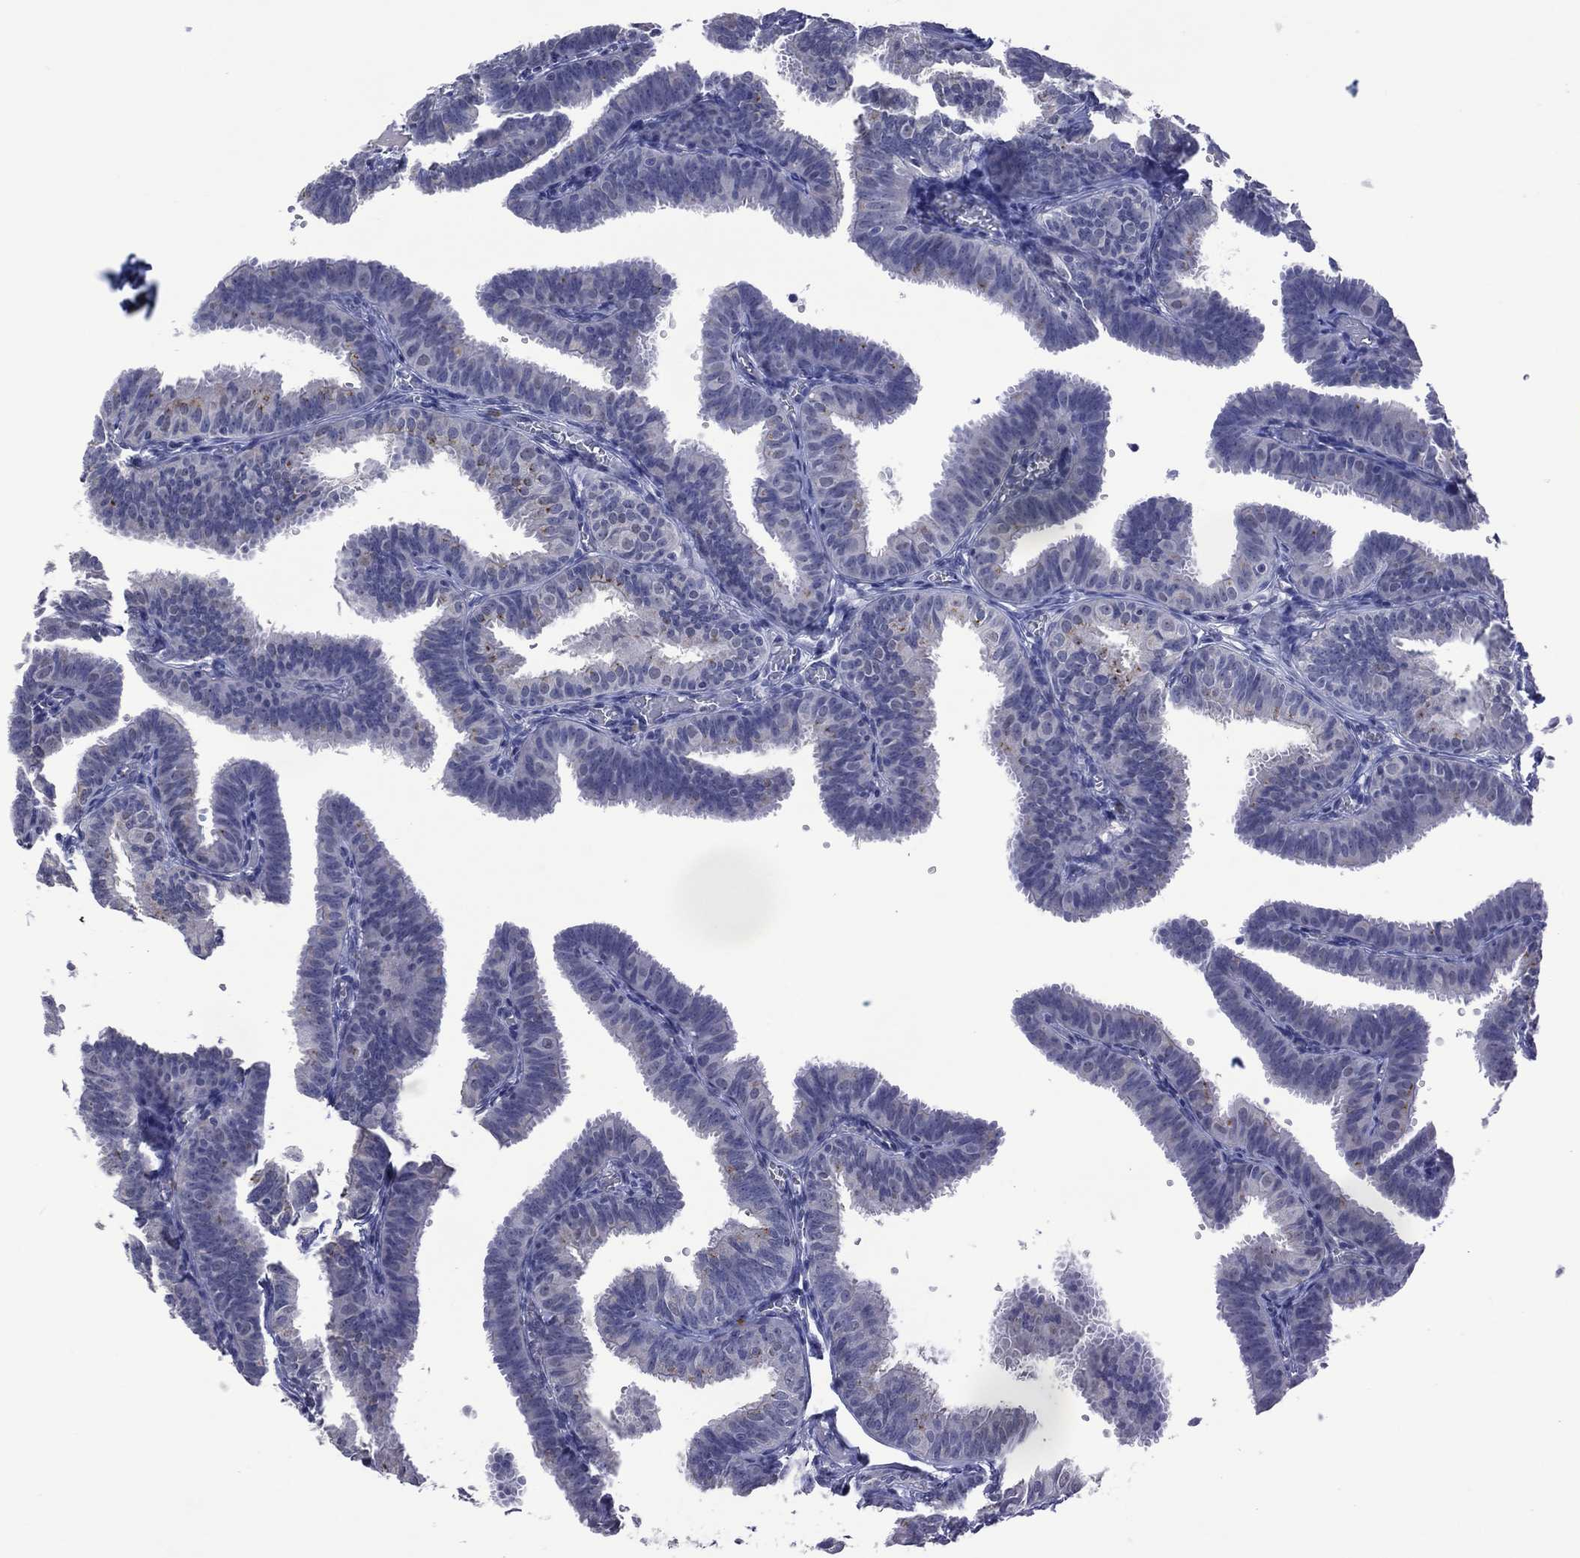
{"staining": {"intensity": "negative", "quantity": "none", "location": "none"}, "tissue": "fallopian tube", "cell_type": "Glandular cells", "image_type": "normal", "snomed": [{"axis": "morphology", "description": "Normal tissue, NOS"}, {"axis": "topography", "description": "Fallopian tube"}], "caption": "The immunohistochemistry photomicrograph has no significant staining in glandular cells of fallopian tube. (Immunohistochemistry, brightfield microscopy, high magnification).", "gene": "ASB10", "patient": {"sex": "female", "age": 25}}